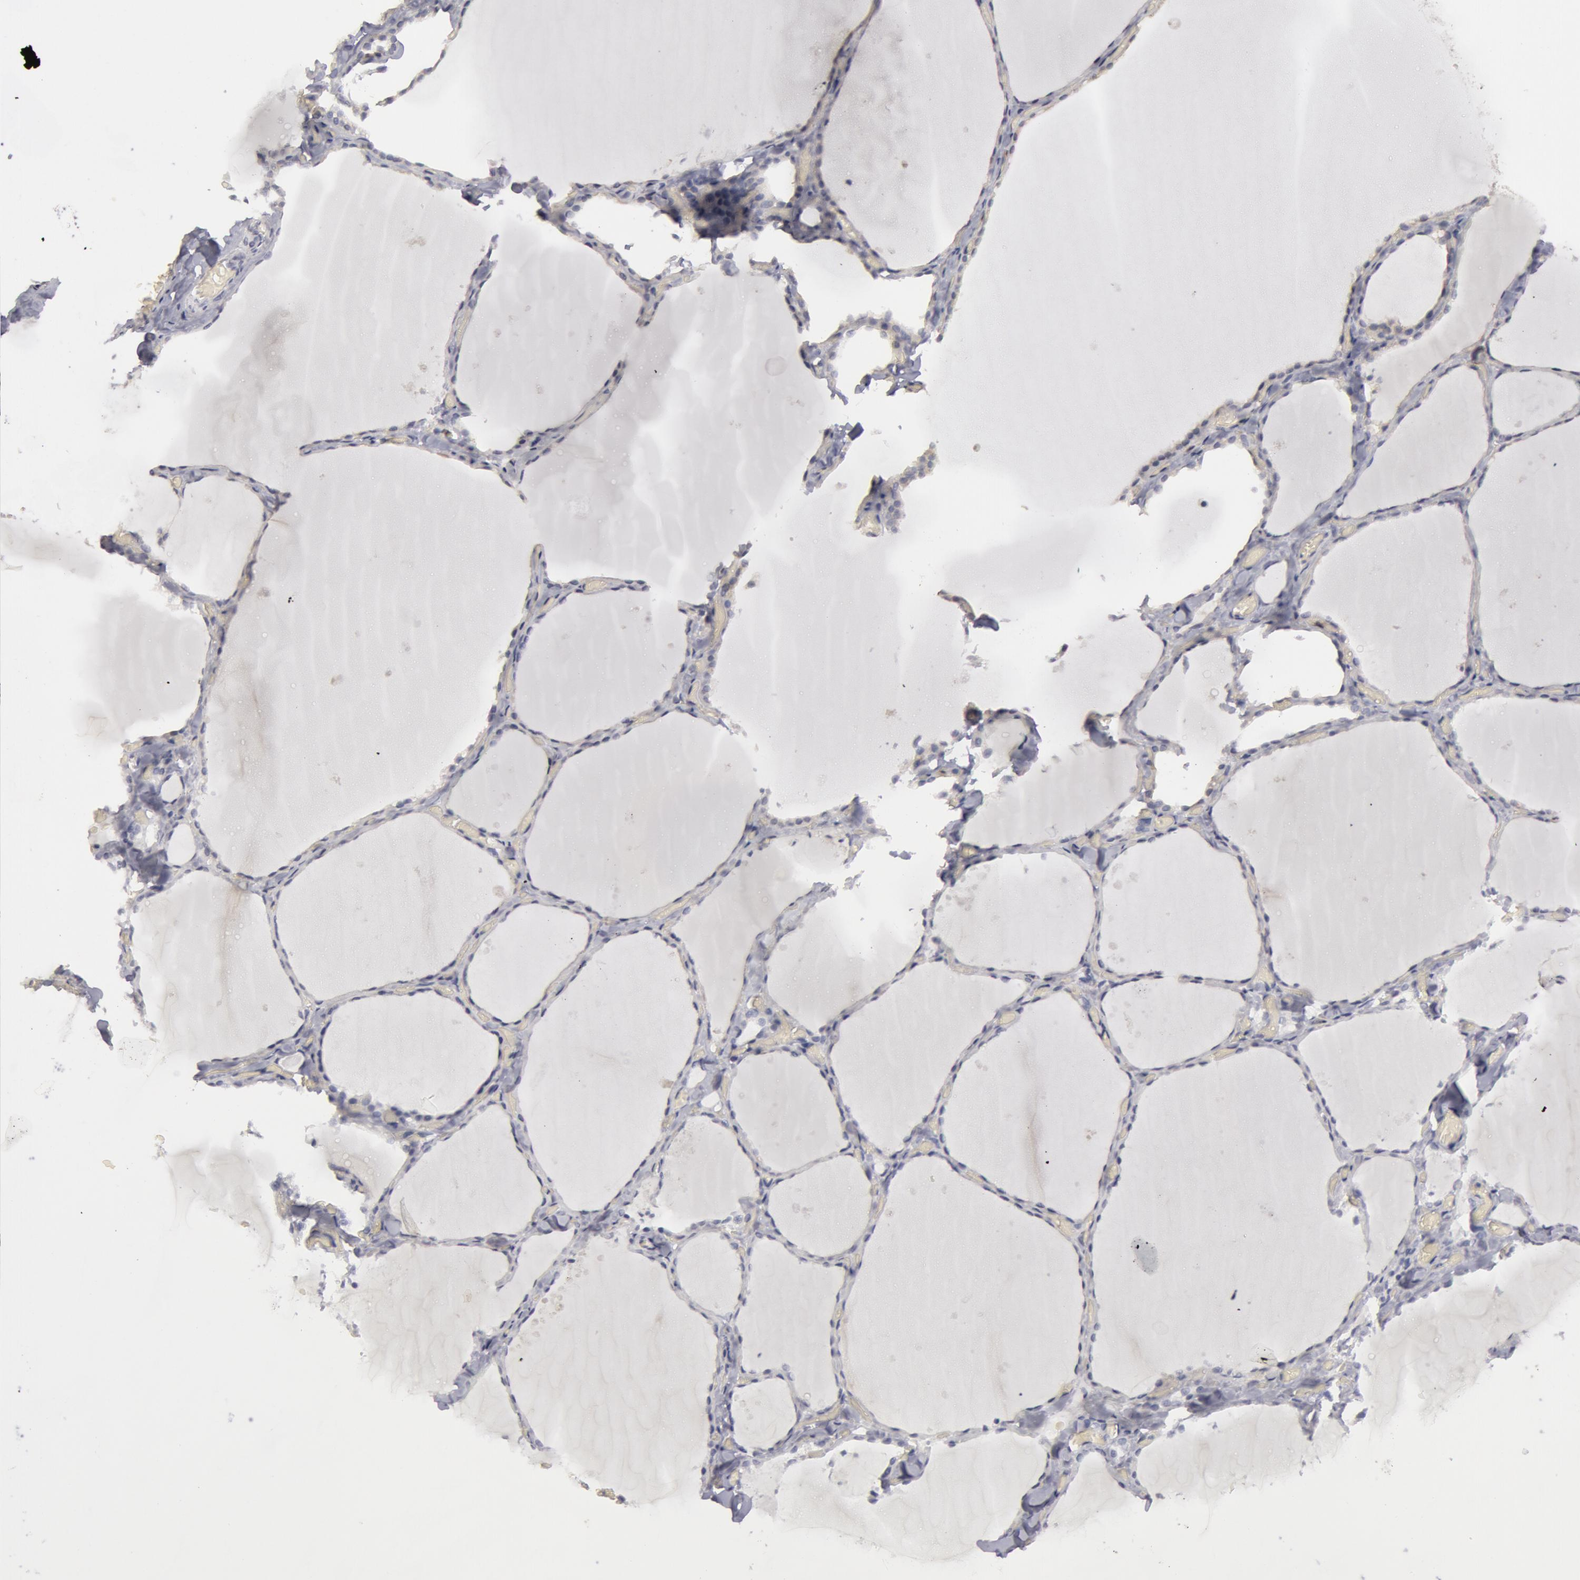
{"staining": {"intensity": "weak", "quantity": "25%-75%", "location": "cytoplasmic/membranous"}, "tissue": "thyroid gland", "cell_type": "Glandular cells", "image_type": "normal", "snomed": [{"axis": "morphology", "description": "Normal tissue, NOS"}, {"axis": "topography", "description": "Thyroid gland"}], "caption": "High-magnification brightfield microscopy of benign thyroid gland stained with DAB (3,3'-diaminobenzidine) (brown) and counterstained with hematoxylin (blue). glandular cells exhibit weak cytoplasmic/membranous positivity is present in approximately25%-75% of cells. (IHC, brightfield microscopy, high magnification).", "gene": "CAT", "patient": {"sex": "male", "age": 34}}